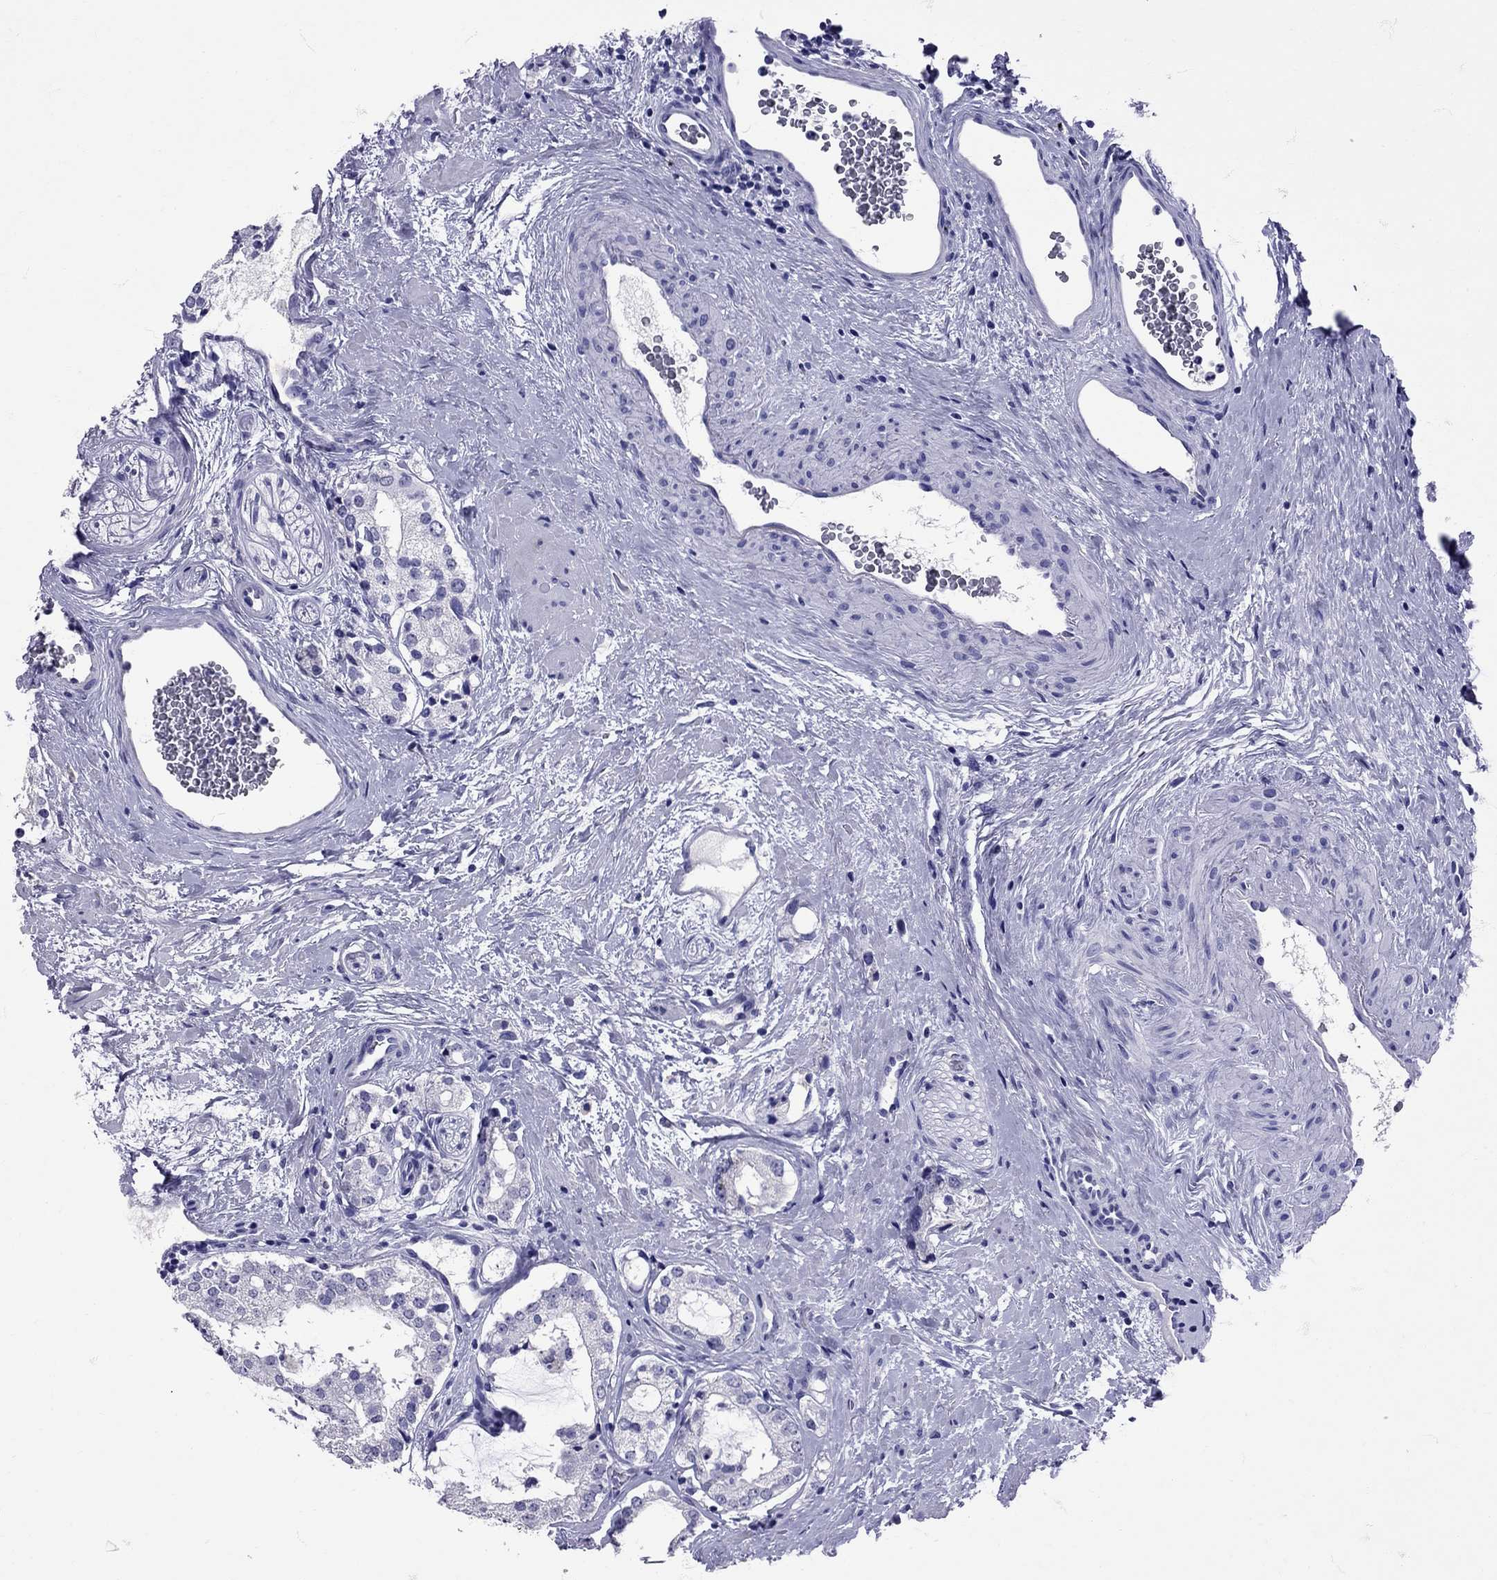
{"staining": {"intensity": "negative", "quantity": "none", "location": "none"}, "tissue": "prostate cancer", "cell_type": "Tumor cells", "image_type": "cancer", "snomed": [{"axis": "morphology", "description": "Adenocarcinoma, NOS"}, {"axis": "topography", "description": "Prostate"}], "caption": "Prostate cancer was stained to show a protein in brown. There is no significant positivity in tumor cells.", "gene": "AVP", "patient": {"sex": "male", "age": 66}}